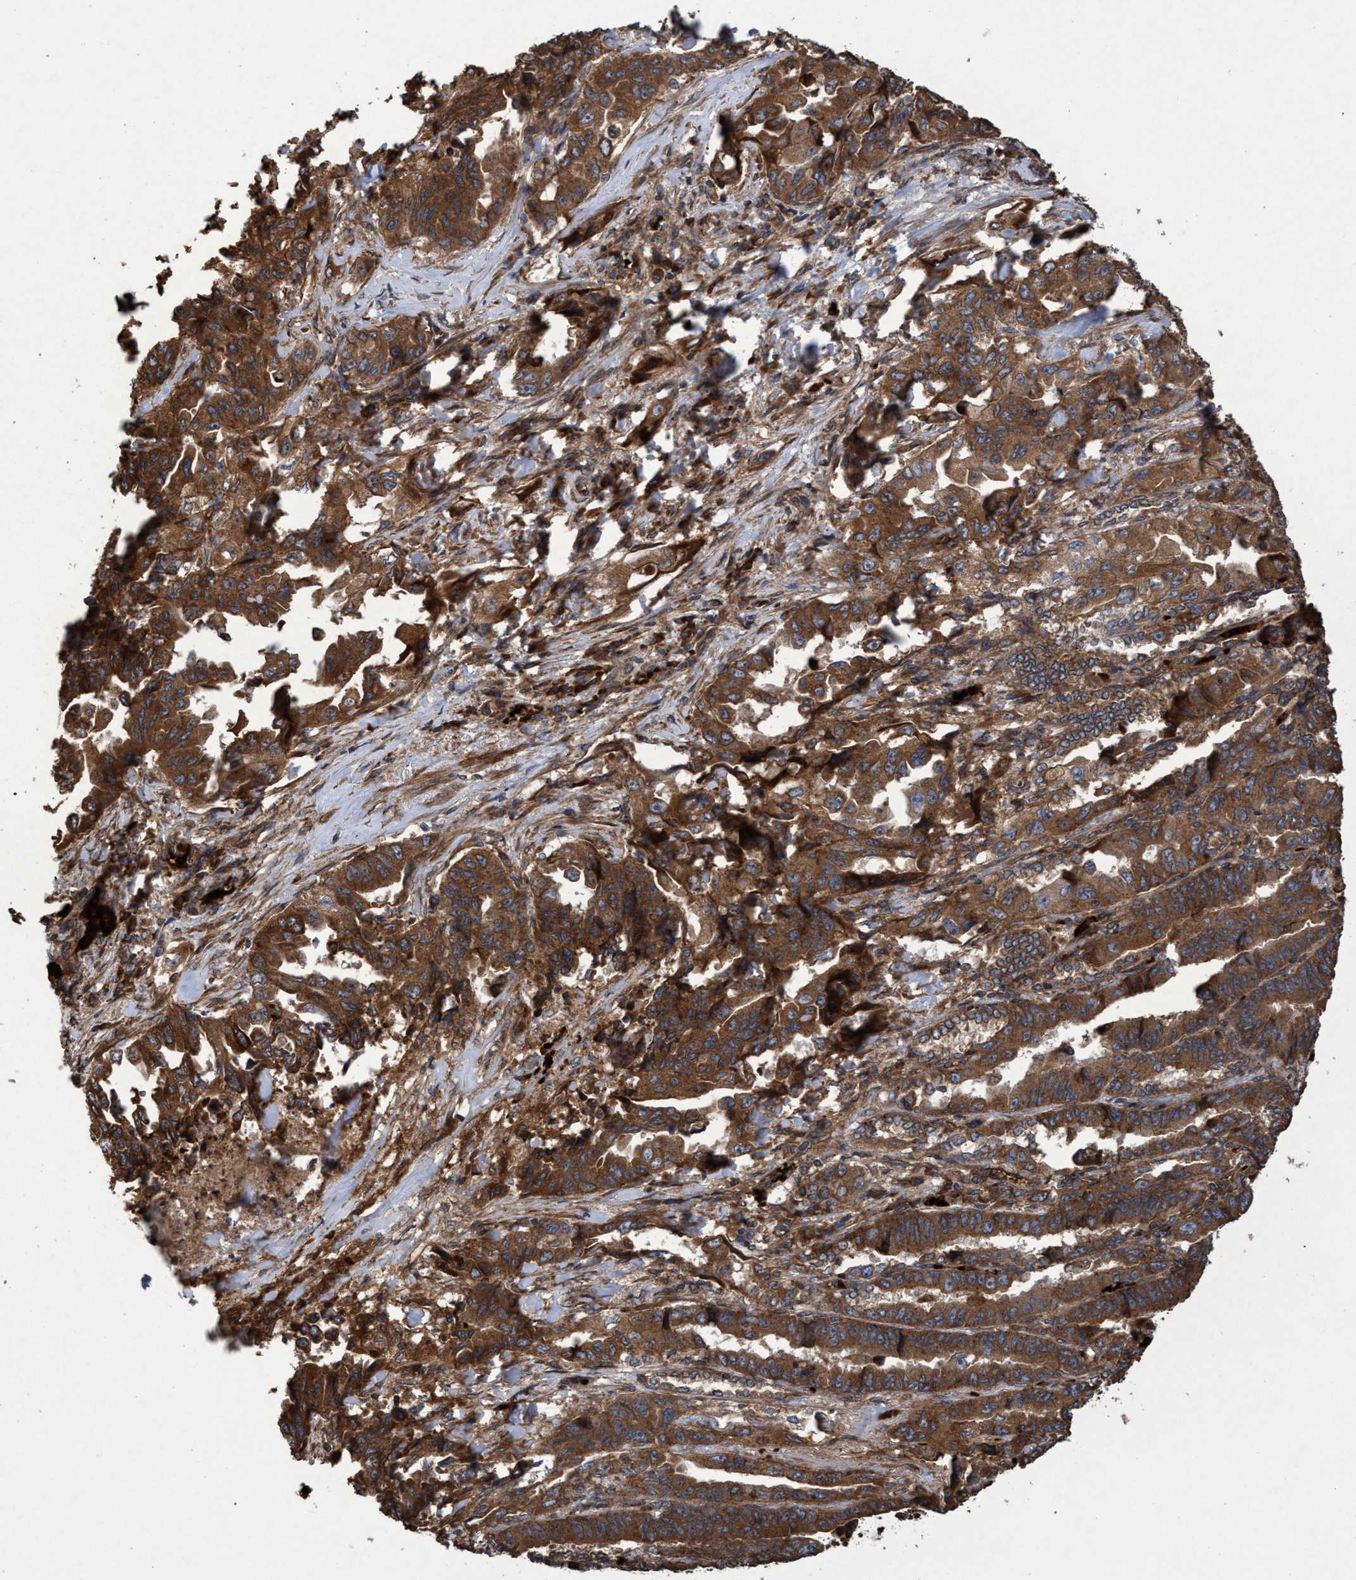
{"staining": {"intensity": "strong", "quantity": ">75%", "location": "cytoplasmic/membranous"}, "tissue": "lung cancer", "cell_type": "Tumor cells", "image_type": "cancer", "snomed": [{"axis": "morphology", "description": "Adenocarcinoma, NOS"}, {"axis": "topography", "description": "Lung"}], "caption": "Human adenocarcinoma (lung) stained with a protein marker displays strong staining in tumor cells.", "gene": "CHMP6", "patient": {"sex": "female", "age": 51}}